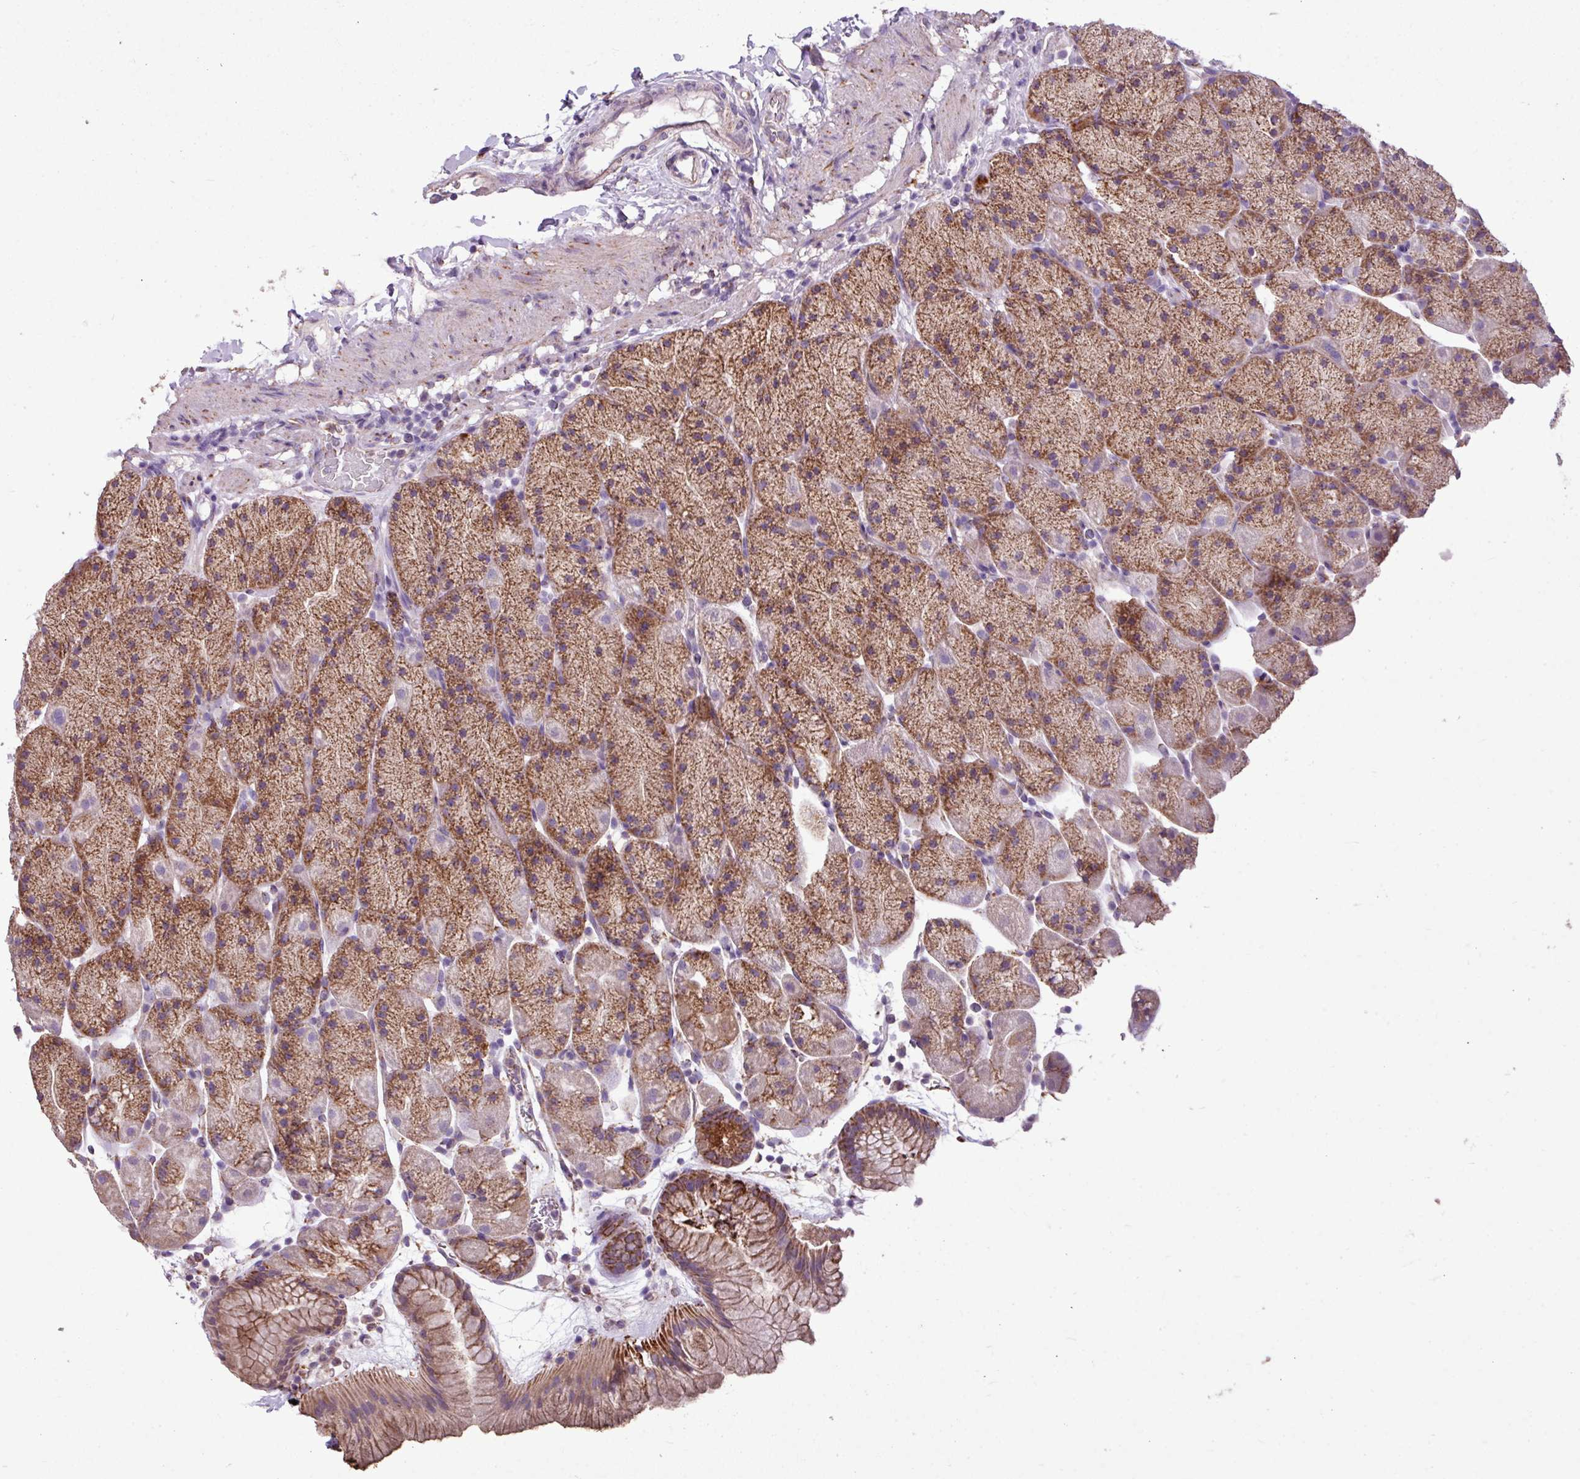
{"staining": {"intensity": "moderate", "quantity": ">75%", "location": "cytoplasmic/membranous"}, "tissue": "stomach", "cell_type": "Glandular cells", "image_type": "normal", "snomed": [{"axis": "morphology", "description": "Normal tissue, NOS"}, {"axis": "topography", "description": "Stomach, upper"}, {"axis": "topography", "description": "Stomach, lower"}], "caption": "DAB (3,3'-diaminobenzidine) immunohistochemical staining of normal human stomach exhibits moderate cytoplasmic/membranous protein positivity in about >75% of glandular cells.", "gene": "ALDH2", "patient": {"sex": "male", "age": 67}}